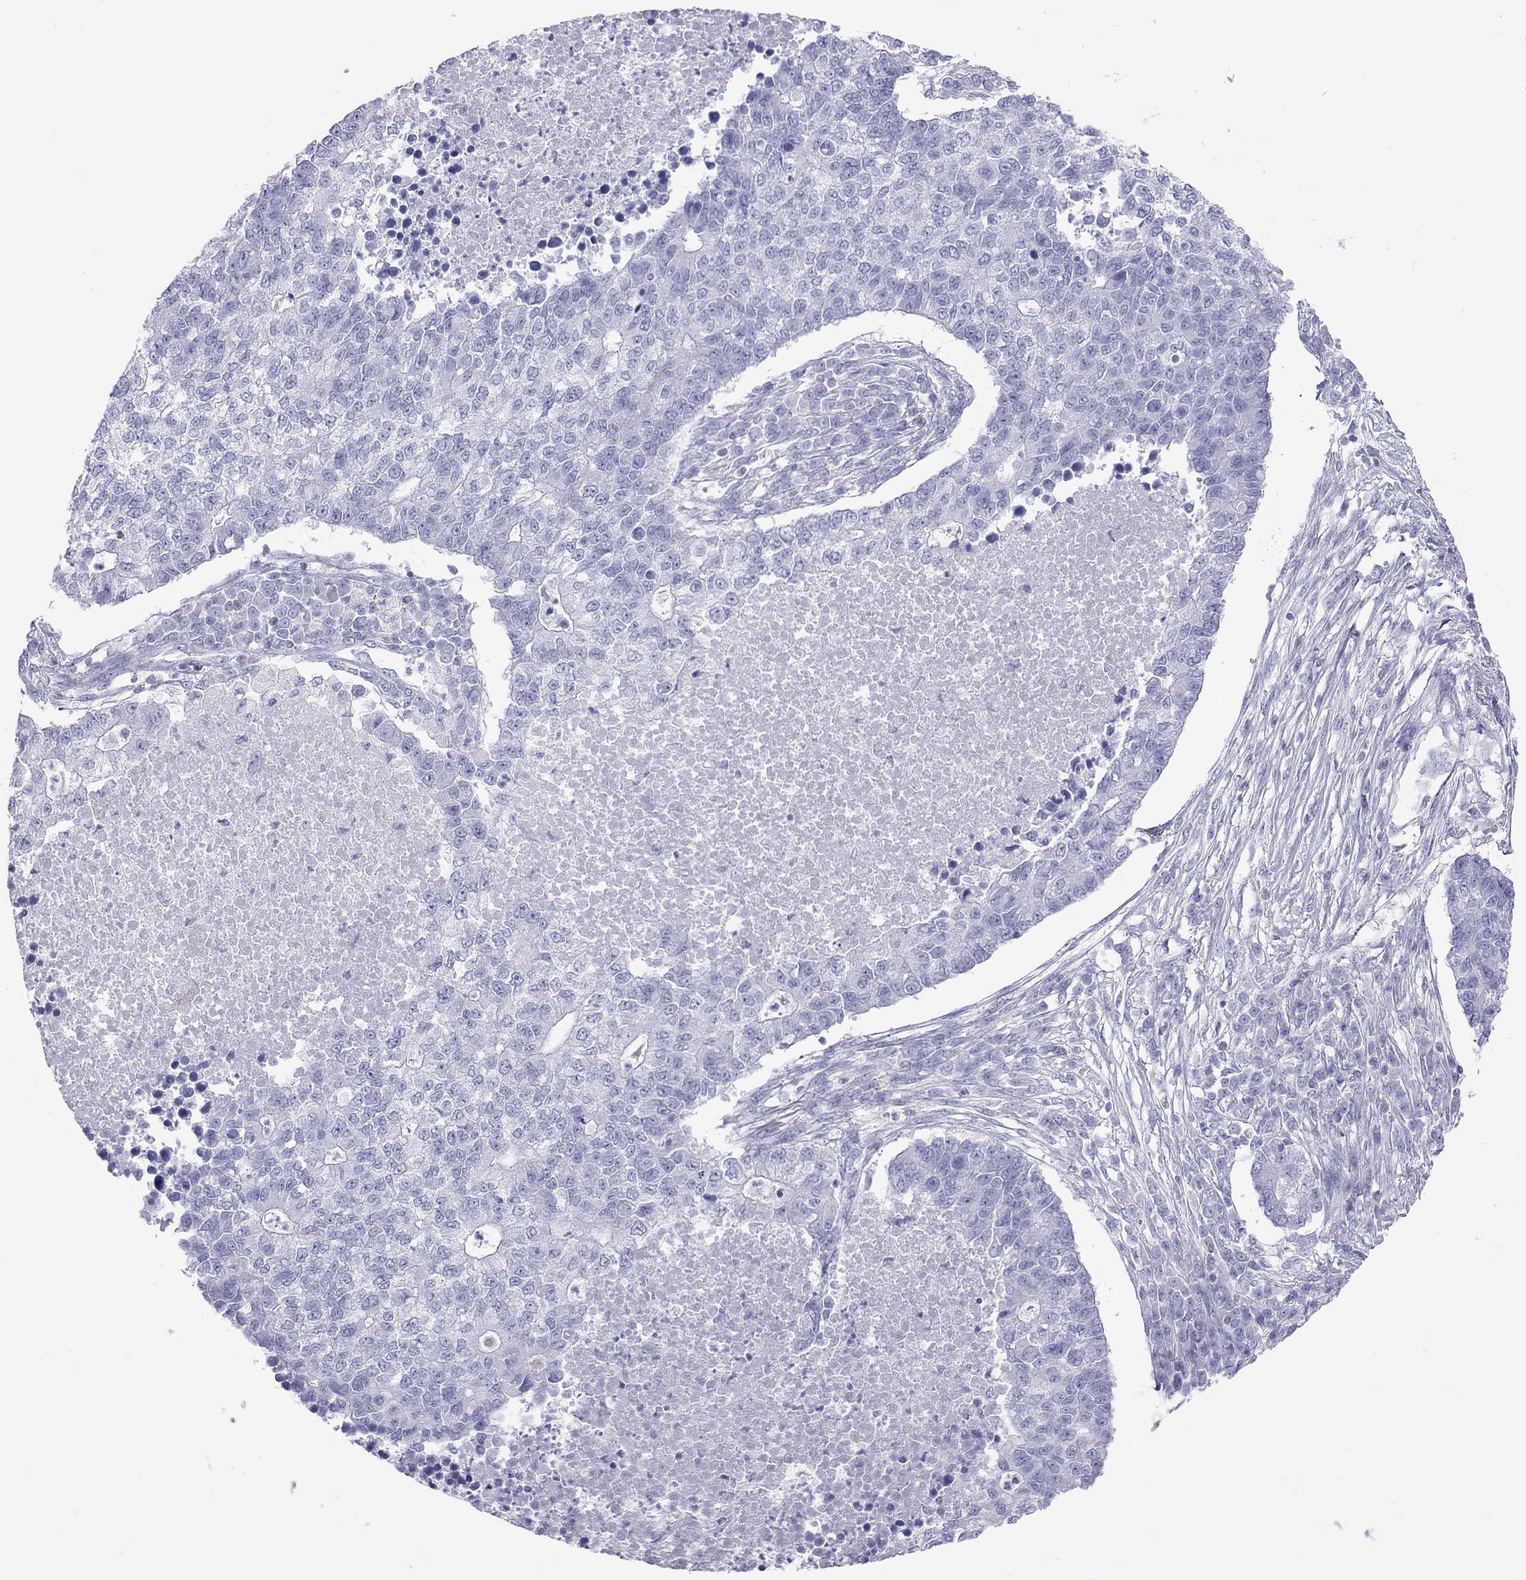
{"staining": {"intensity": "negative", "quantity": "none", "location": "none"}, "tissue": "lung cancer", "cell_type": "Tumor cells", "image_type": "cancer", "snomed": [{"axis": "morphology", "description": "Adenocarcinoma, NOS"}, {"axis": "topography", "description": "Lung"}], "caption": "This photomicrograph is of lung adenocarcinoma stained with IHC to label a protein in brown with the nuclei are counter-stained blue. There is no staining in tumor cells.", "gene": "STAG3", "patient": {"sex": "male", "age": 57}}